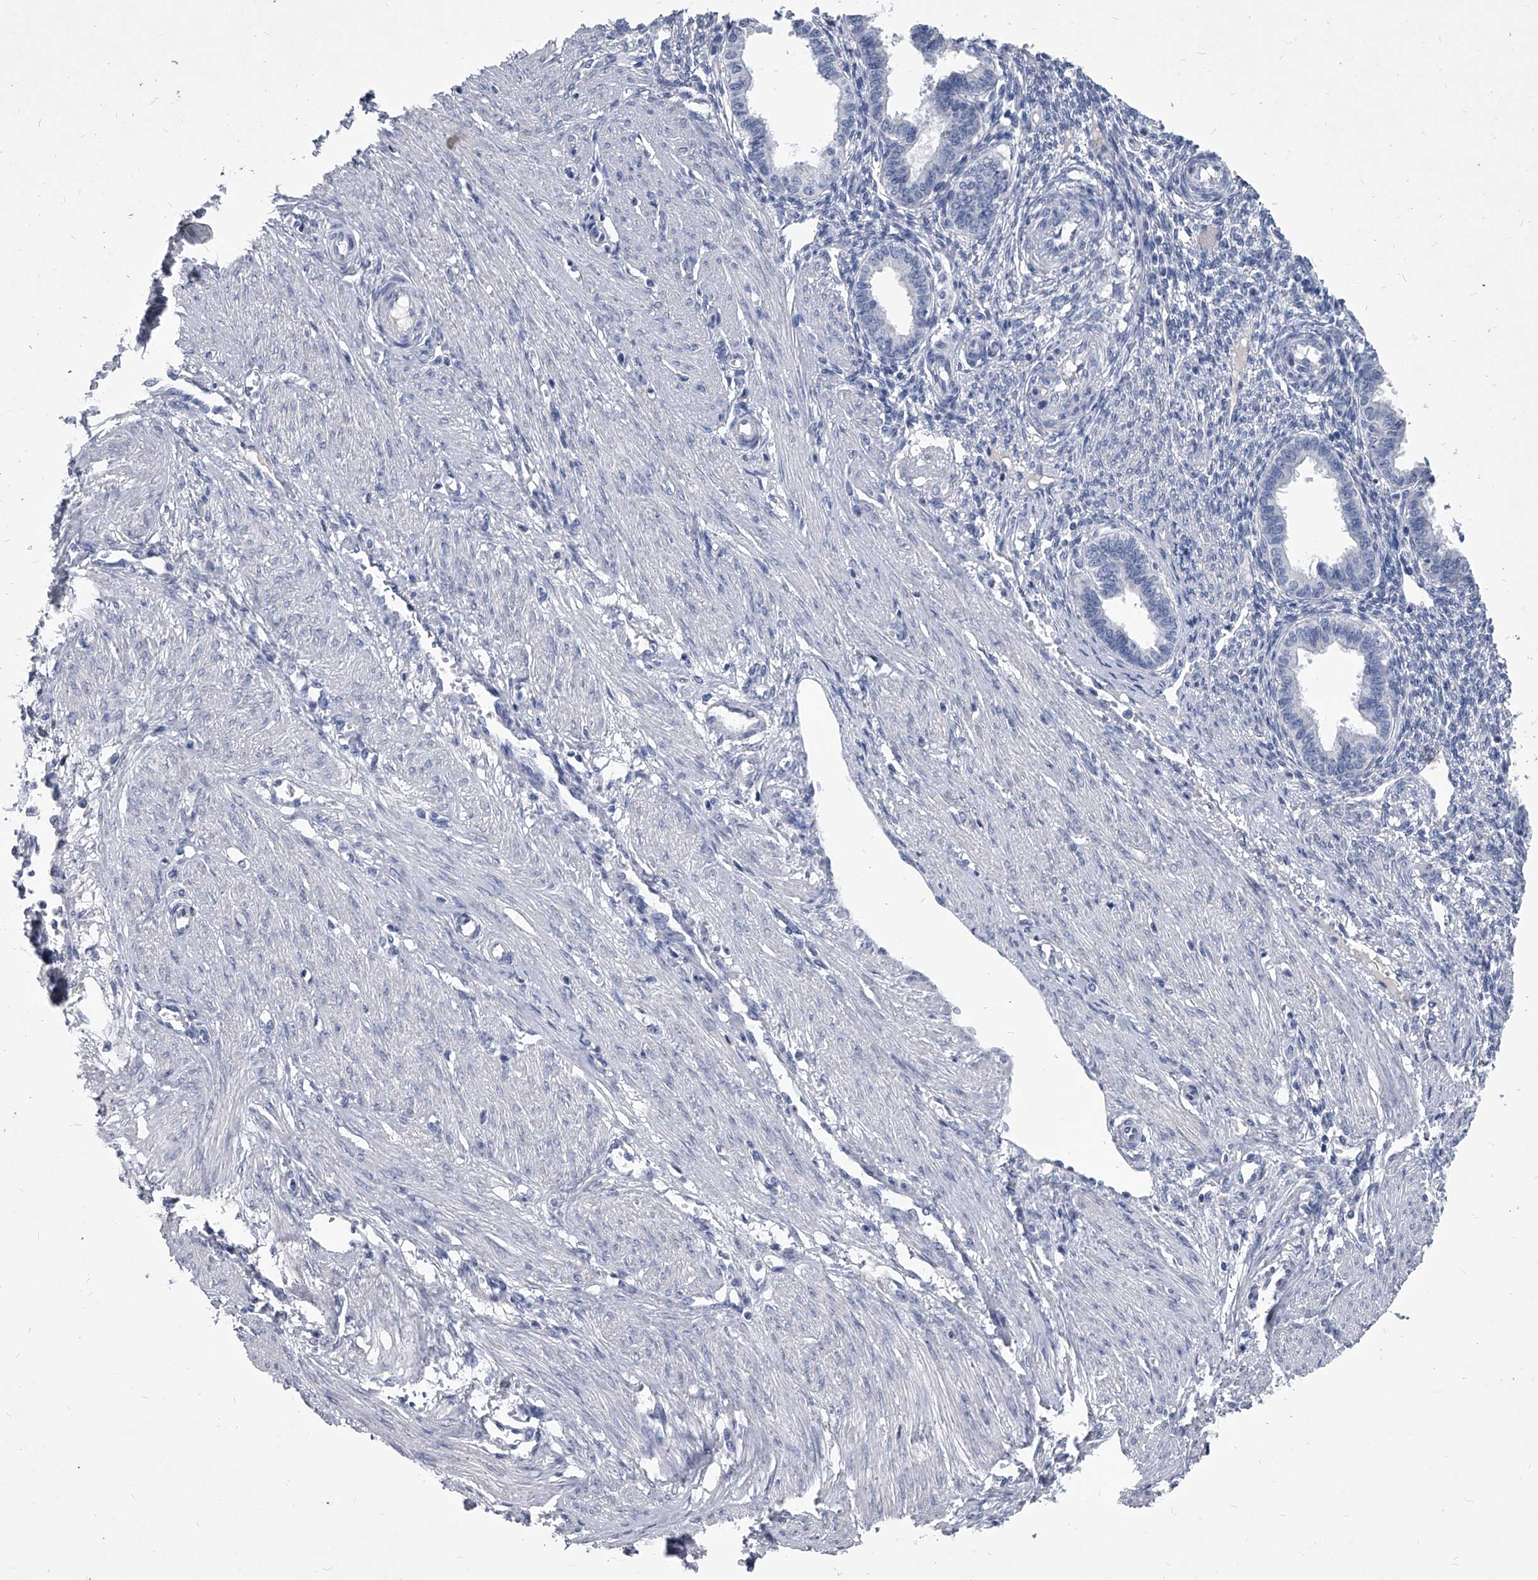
{"staining": {"intensity": "negative", "quantity": "none", "location": "none"}, "tissue": "endometrium", "cell_type": "Cells in endometrial stroma", "image_type": "normal", "snomed": [{"axis": "morphology", "description": "Normal tissue, NOS"}, {"axis": "topography", "description": "Endometrium"}], "caption": "Cells in endometrial stroma show no significant positivity in benign endometrium. (DAB (3,3'-diaminobenzidine) immunohistochemistry, high magnification).", "gene": "BCAS1", "patient": {"sex": "female", "age": 33}}